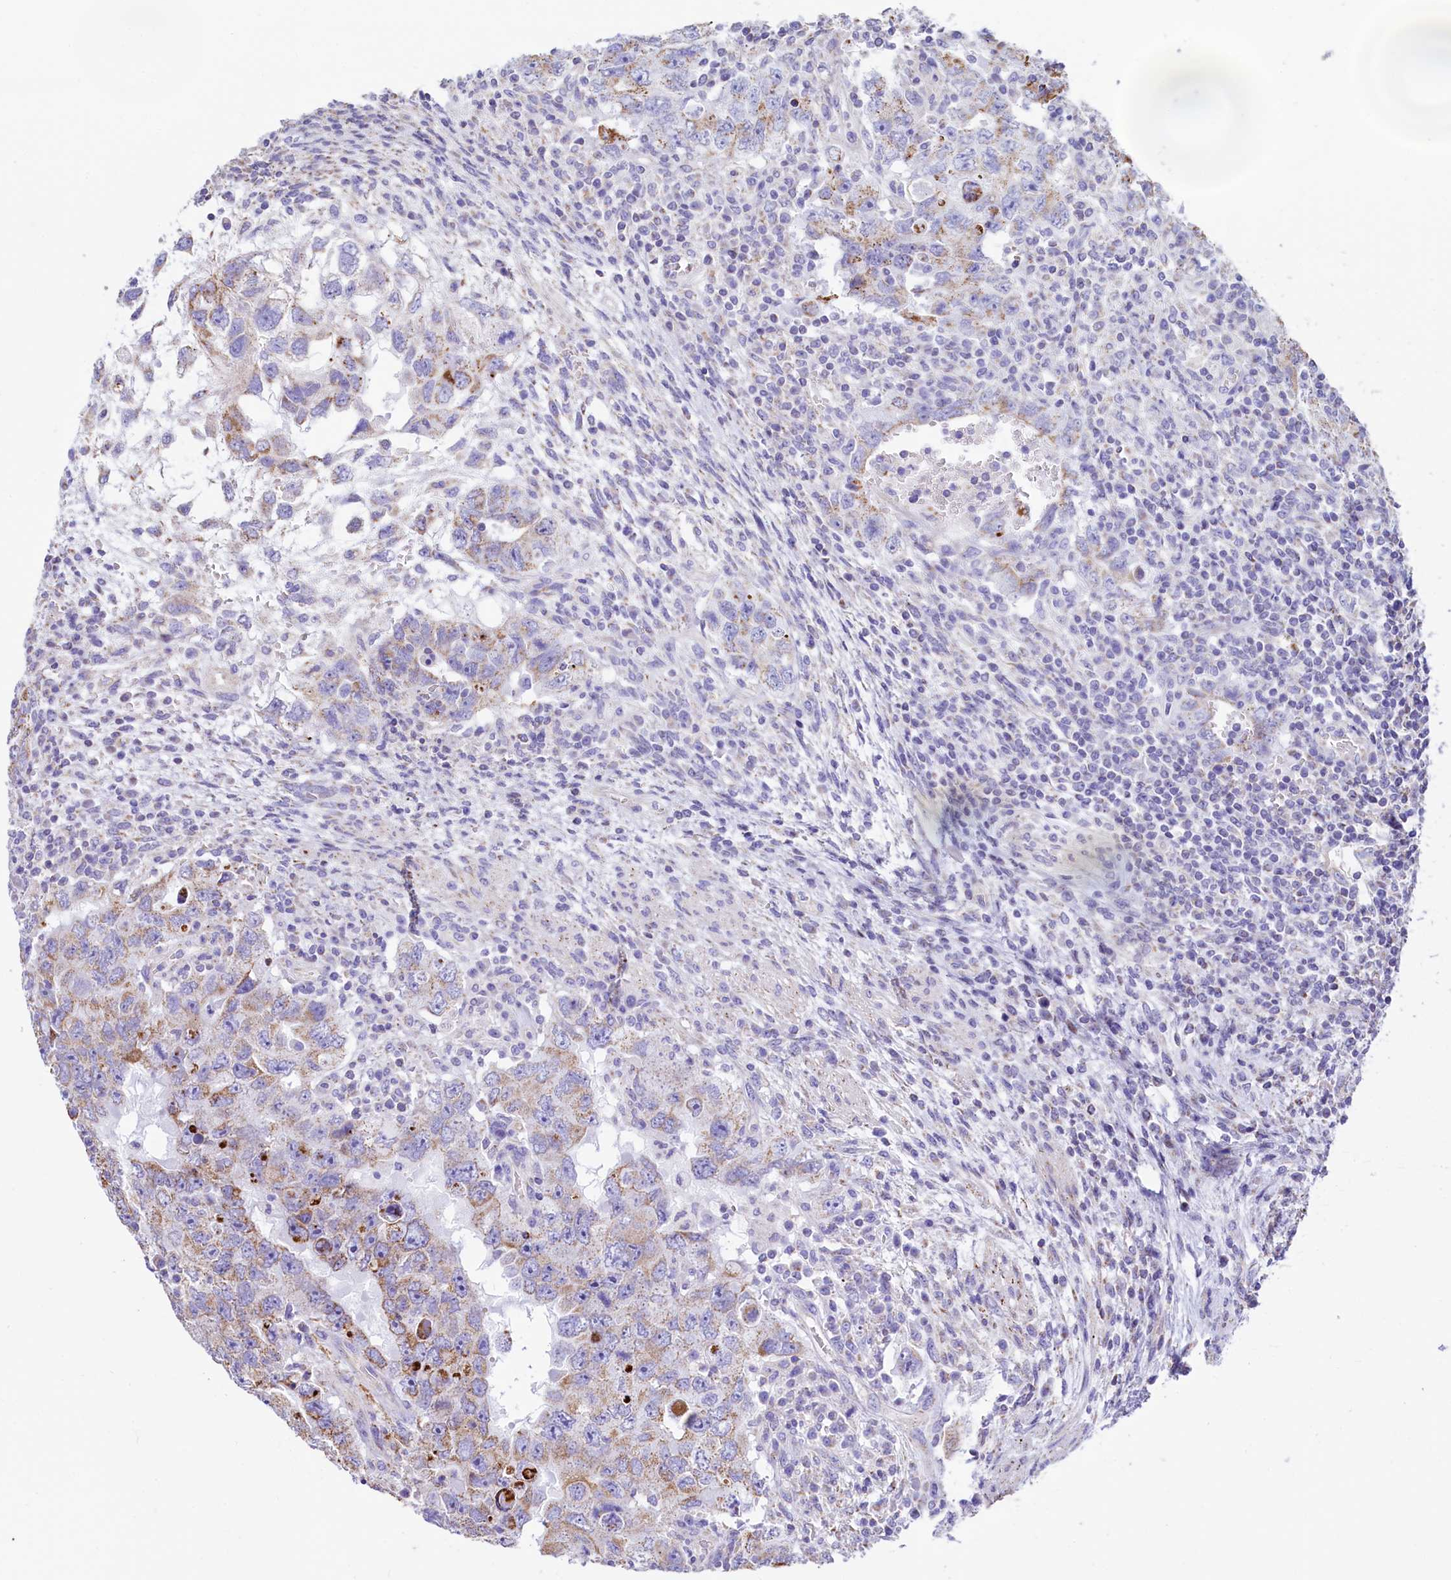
{"staining": {"intensity": "moderate", "quantity": "<25%", "location": "cytoplasmic/membranous"}, "tissue": "testis cancer", "cell_type": "Tumor cells", "image_type": "cancer", "snomed": [{"axis": "morphology", "description": "Carcinoma, Embryonal, NOS"}, {"axis": "topography", "description": "Testis"}], "caption": "Approximately <25% of tumor cells in human testis embryonal carcinoma demonstrate moderate cytoplasmic/membranous protein staining as visualized by brown immunohistochemical staining.", "gene": "VWCE", "patient": {"sex": "male", "age": 26}}